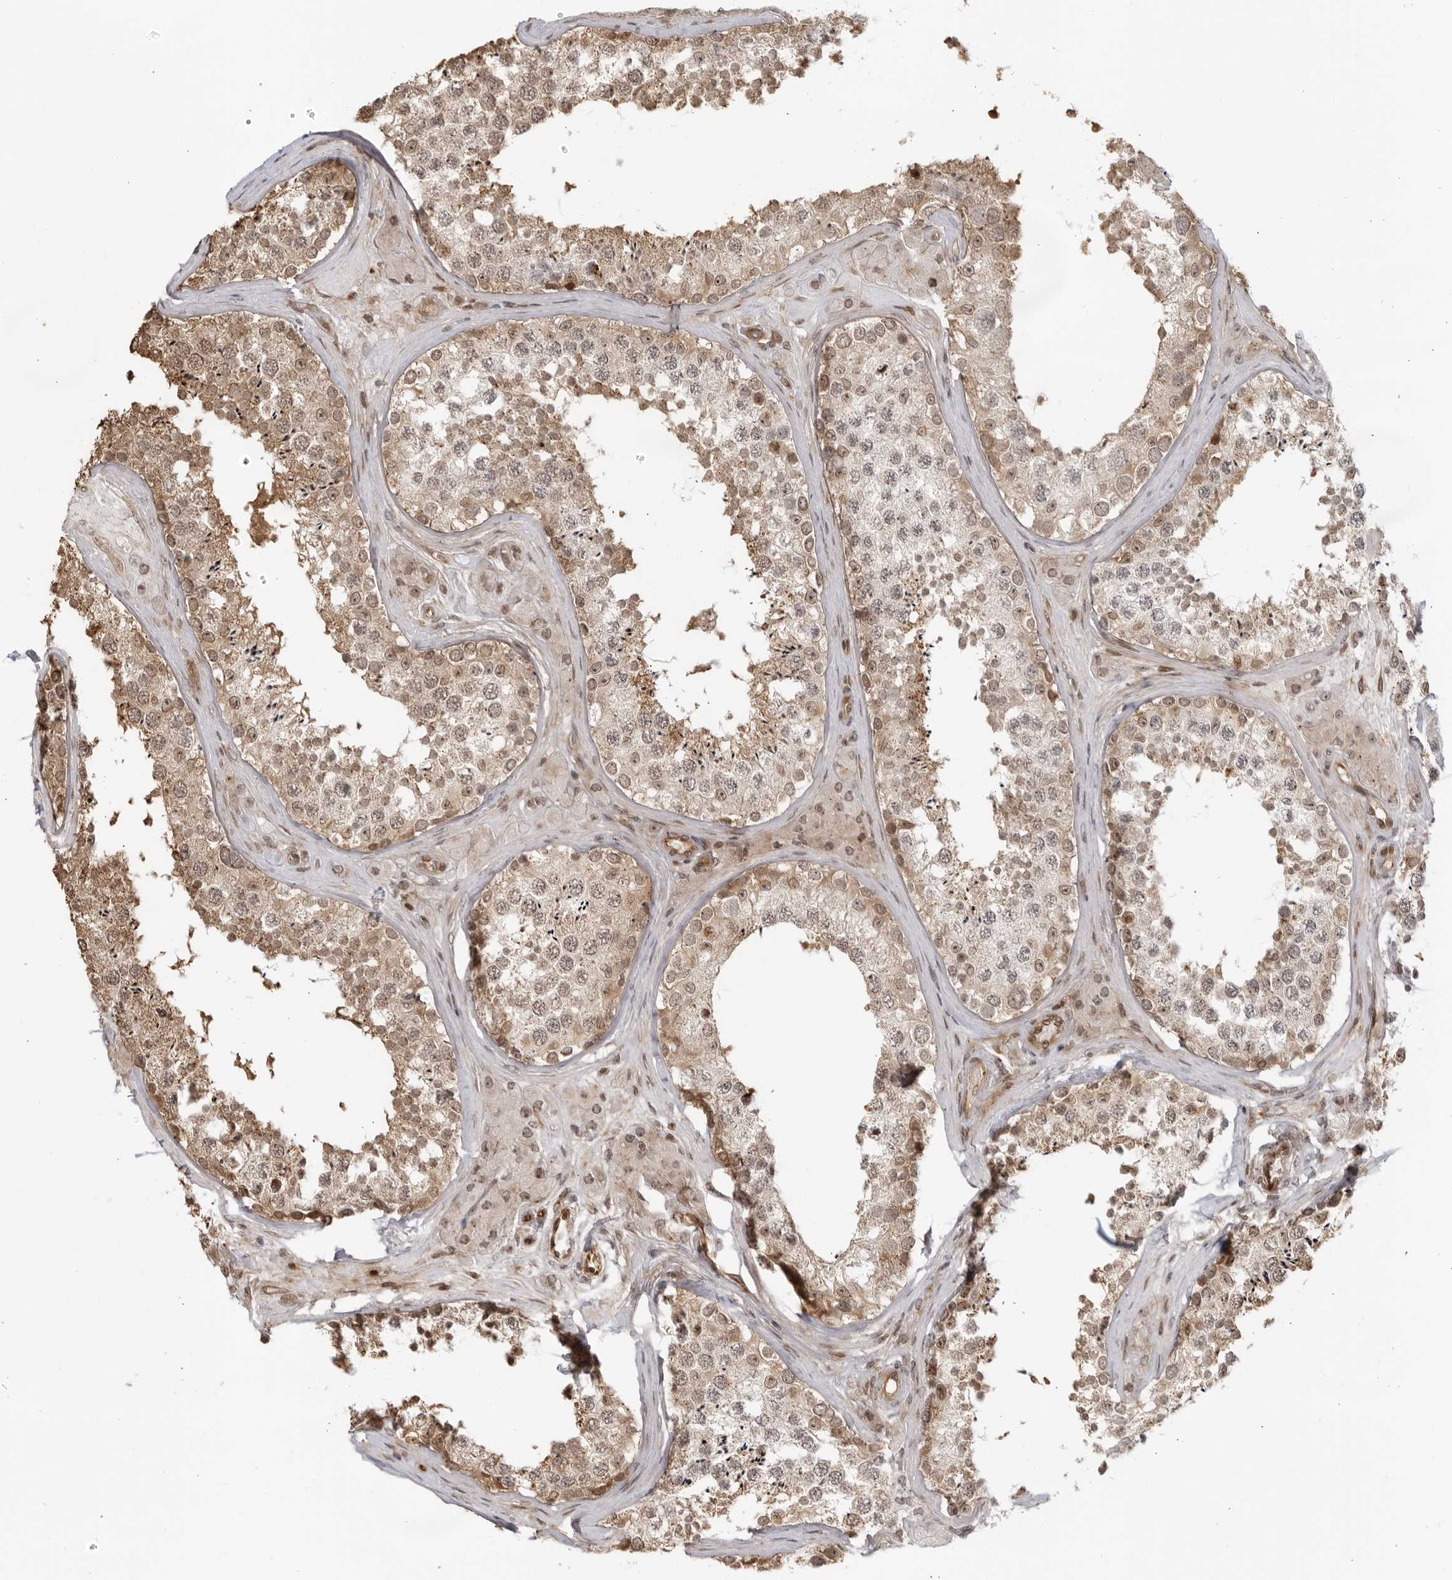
{"staining": {"intensity": "moderate", "quantity": "25%-75%", "location": "cytoplasmic/membranous,nuclear"}, "tissue": "testis", "cell_type": "Cells in seminiferous ducts", "image_type": "normal", "snomed": [{"axis": "morphology", "description": "Normal tissue, NOS"}, {"axis": "topography", "description": "Testis"}], "caption": "Protein analysis of unremarkable testis exhibits moderate cytoplasmic/membranous,nuclear positivity in about 25%-75% of cells in seminiferous ducts.", "gene": "TCF21", "patient": {"sex": "male", "age": 46}}